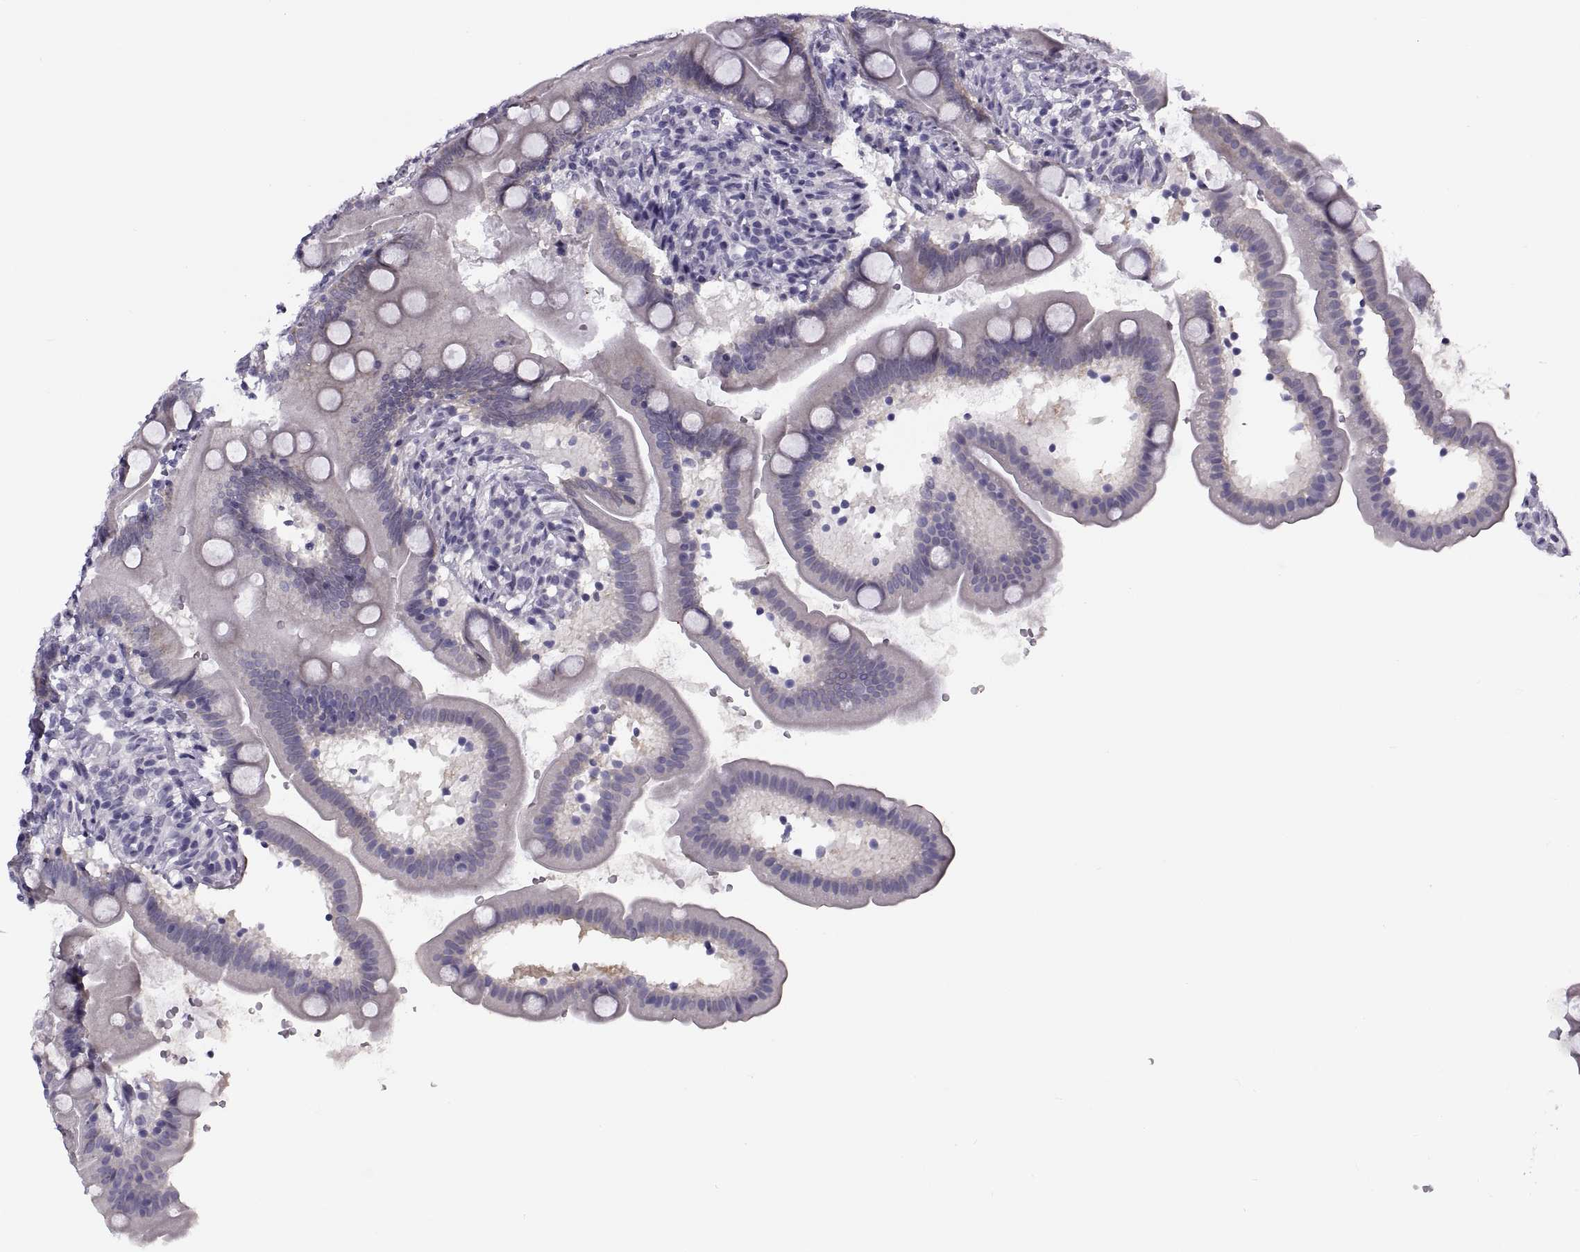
{"staining": {"intensity": "negative", "quantity": "none", "location": "none"}, "tissue": "duodenum", "cell_type": "Glandular cells", "image_type": "normal", "snomed": [{"axis": "morphology", "description": "Normal tissue, NOS"}, {"axis": "topography", "description": "Duodenum"}], "caption": "Immunohistochemistry (IHC) micrograph of normal human duodenum stained for a protein (brown), which displays no positivity in glandular cells. (Stains: DAB immunohistochemistry (IHC) with hematoxylin counter stain, Microscopy: brightfield microscopy at high magnification).", "gene": "TBC1D3B", "patient": {"sex": "female", "age": 67}}